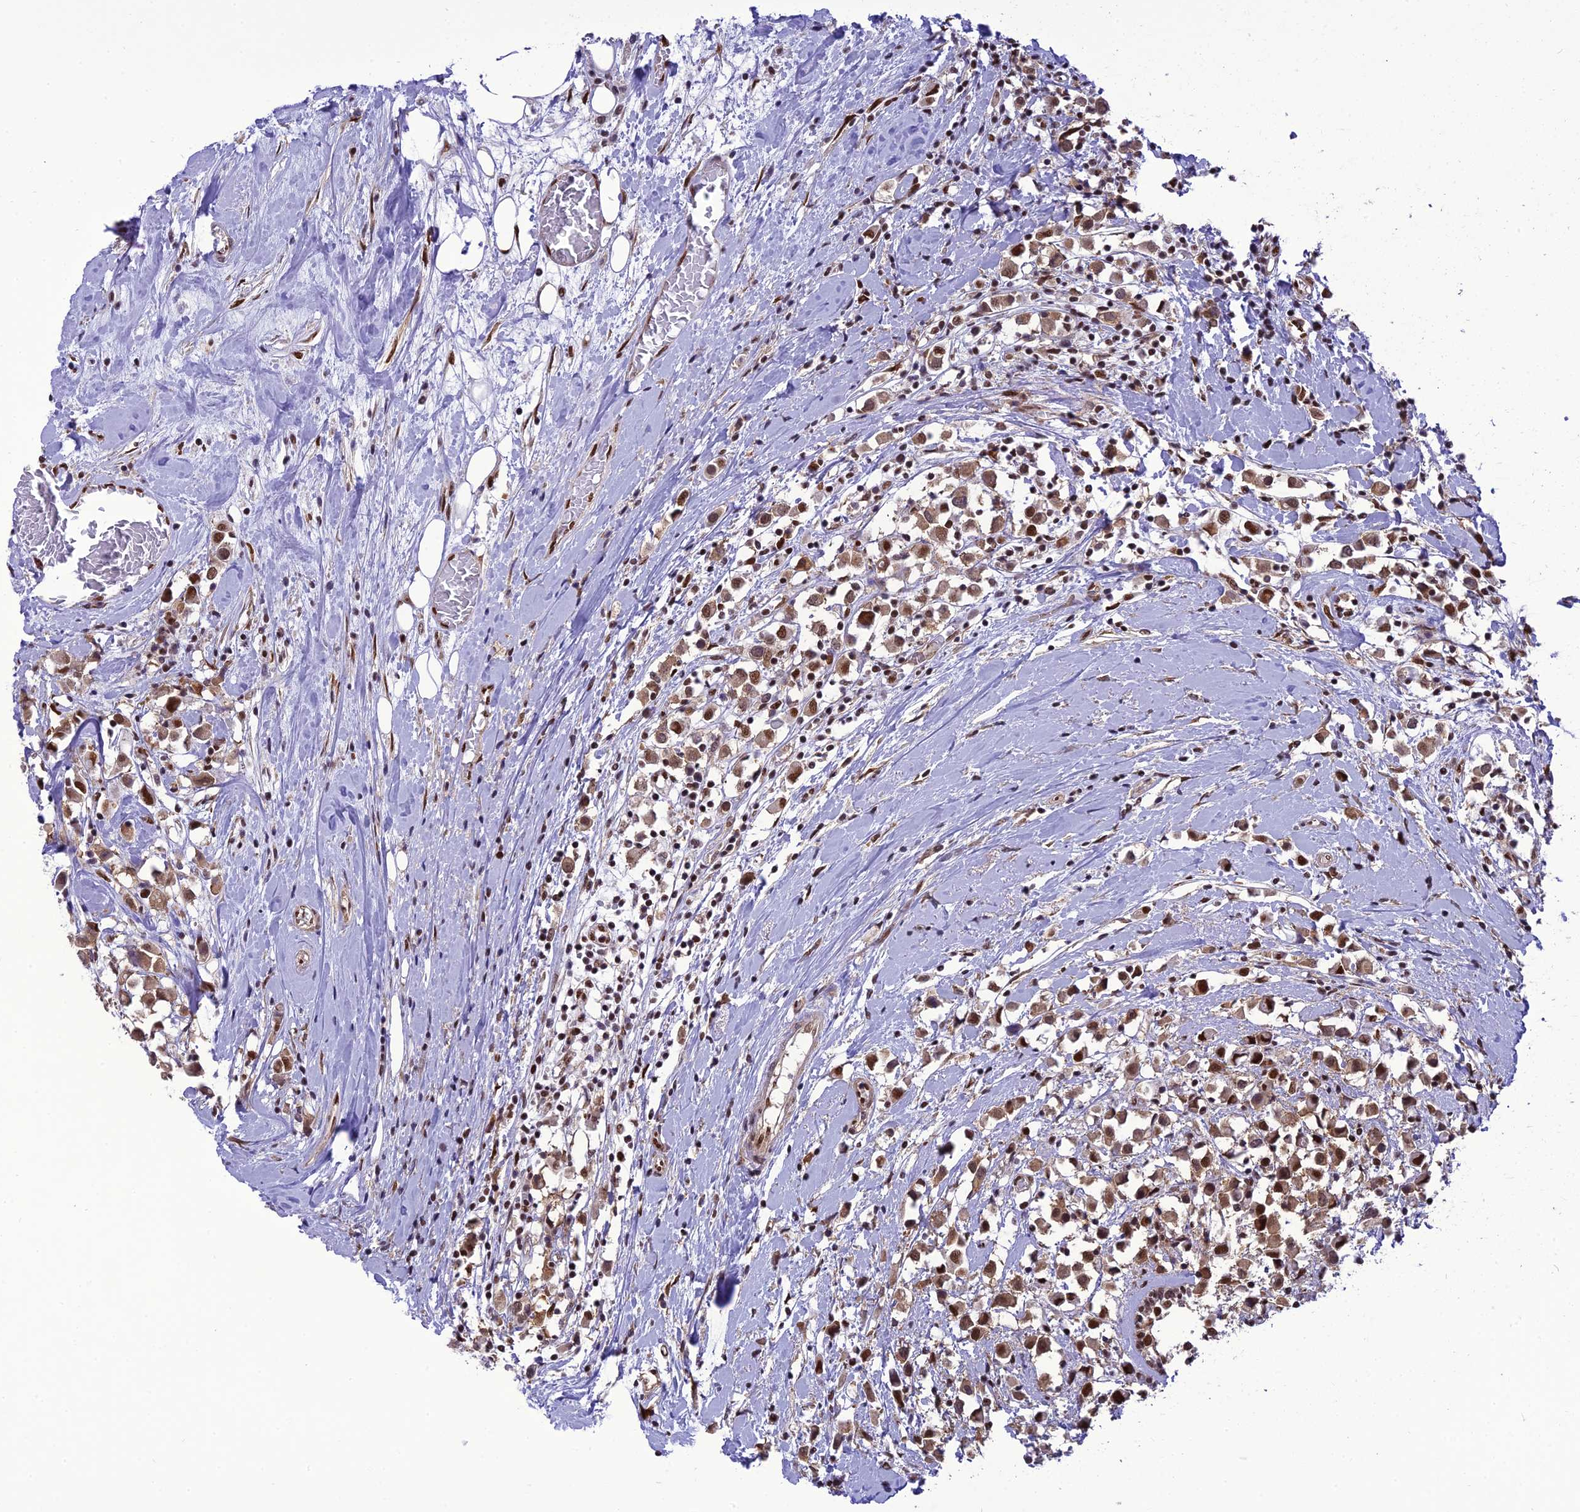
{"staining": {"intensity": "moderate", "quantity": ">75%", "location": "cytoplasmic/membranous,nuclear"}, "tissue": "breast cancer", "cell_type": "Tumor cells", "image_type": "cancer", "snomed": [{"axis": "morphology", "description": "Duct carcinoma"}, {"axis": "topography", "description": "Breast"}], "caption": "Breast cancer (intraductal carcinoma) was stained to show a protein in brown. There is medium levels of moderate cytoplasmic/membranous and nuclear staining in about >75% of tumor cells. The staining was performed using DAB, with brown indicating positive protein expression. Nuclei are stained blue with hematoxylin.", "gene": "DDX1", "patient": {"sex": "female", "age": 61}}